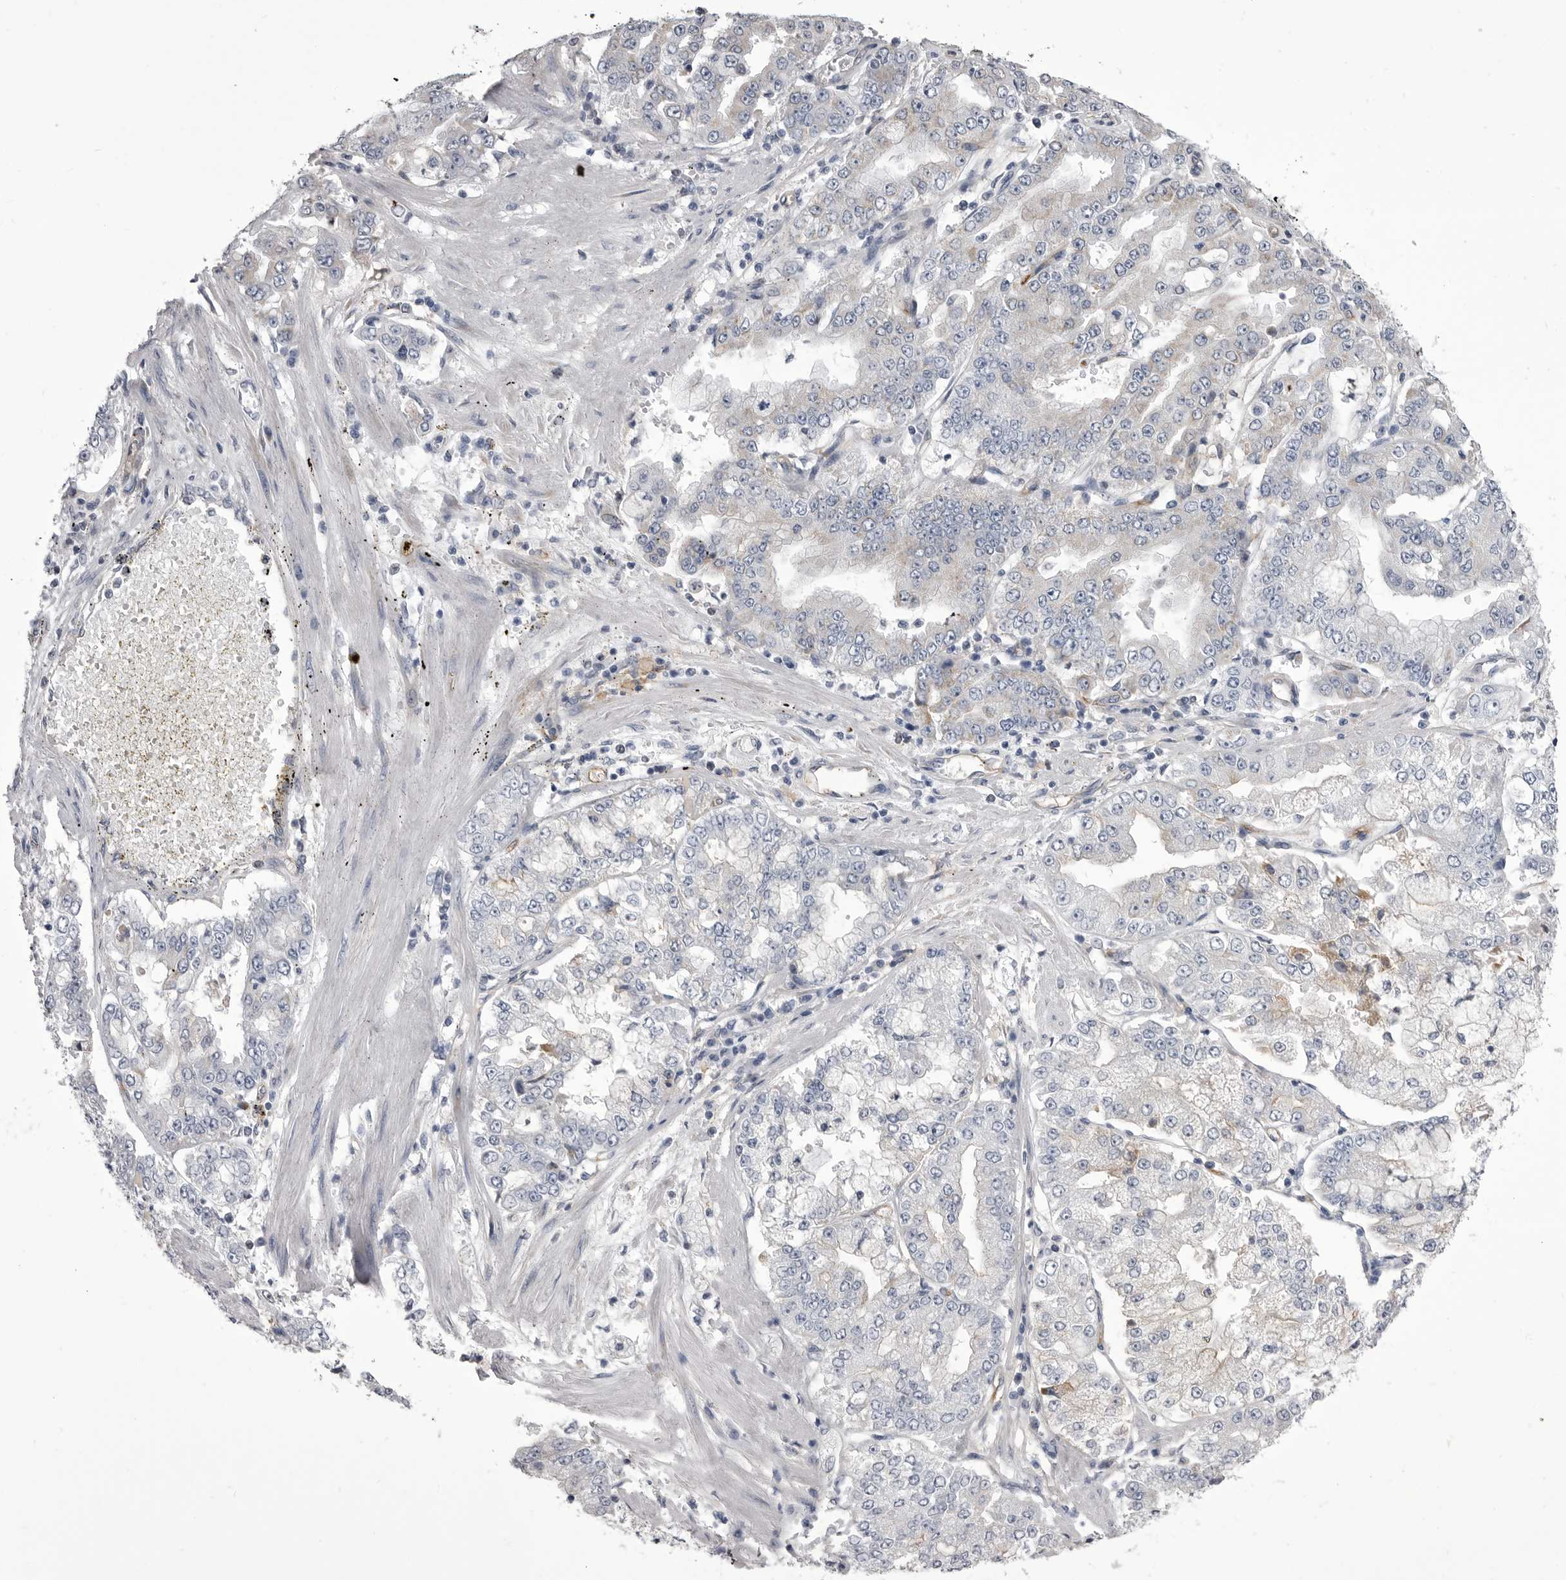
{"staining": {"intensity": "negative", "quantity": "none", "location": "none"}, "tissue": "stomach cancer", "cell_type": "Tumor cells", "image_type": "cancer", "snomed": [{"axis": "morphology", "description": "Adenocarcinoma, NOS"}, {"axis": "topography", "description": "Stomach"}], "caption": "Immunohistochemistry histopathology image of neoplastic tissue: human stomach cancer (adenocarcinoma) stained with DAB (3,3'-diaminobenzidine) exhibits no significant protein staining in tumor cells. (DAB (3,3'-diaminobenzidine) immunohistochemistry with hematoxylin counter stain).", "gene": "OPLAH", "patient": {"sex": "male", "age": 76}}